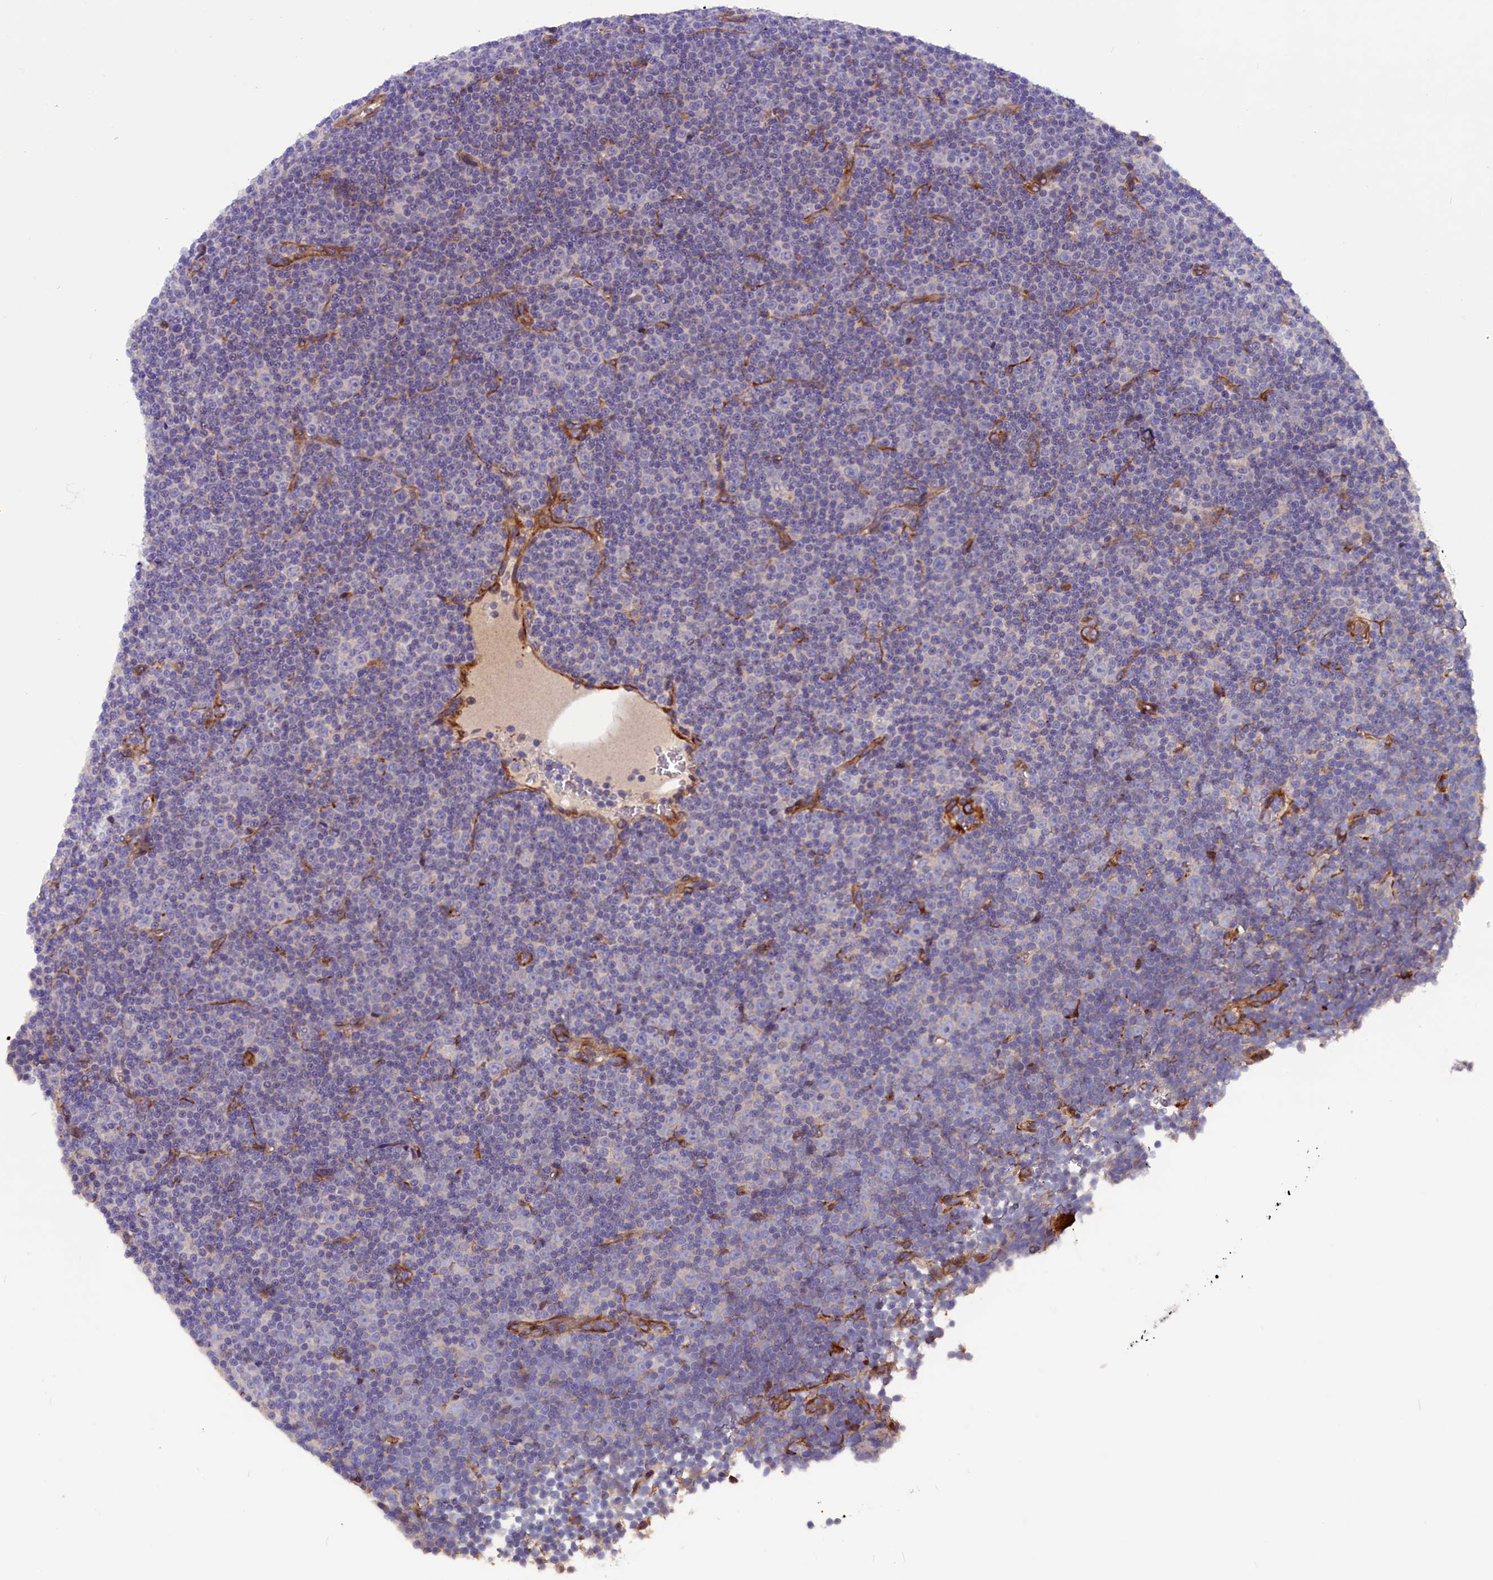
{"staining": {"intensity": "negative", "quantity": "none", "location": "none"}, "tissue": "lymphoma", "cell_type": "Tumor cells", "image_type": "cancer", "snomed": [{"axis": "morphology", "description": "Malignant lymphoma, non-Hodgkin's type, Low grade"}, {"axis": "topography", "description": "Lymph node"}], "caption": "Tumor cells show no significant positivity in lymphoma.", "gene": "ZNF749", "patient": {"sex": "female", "age": 67}}